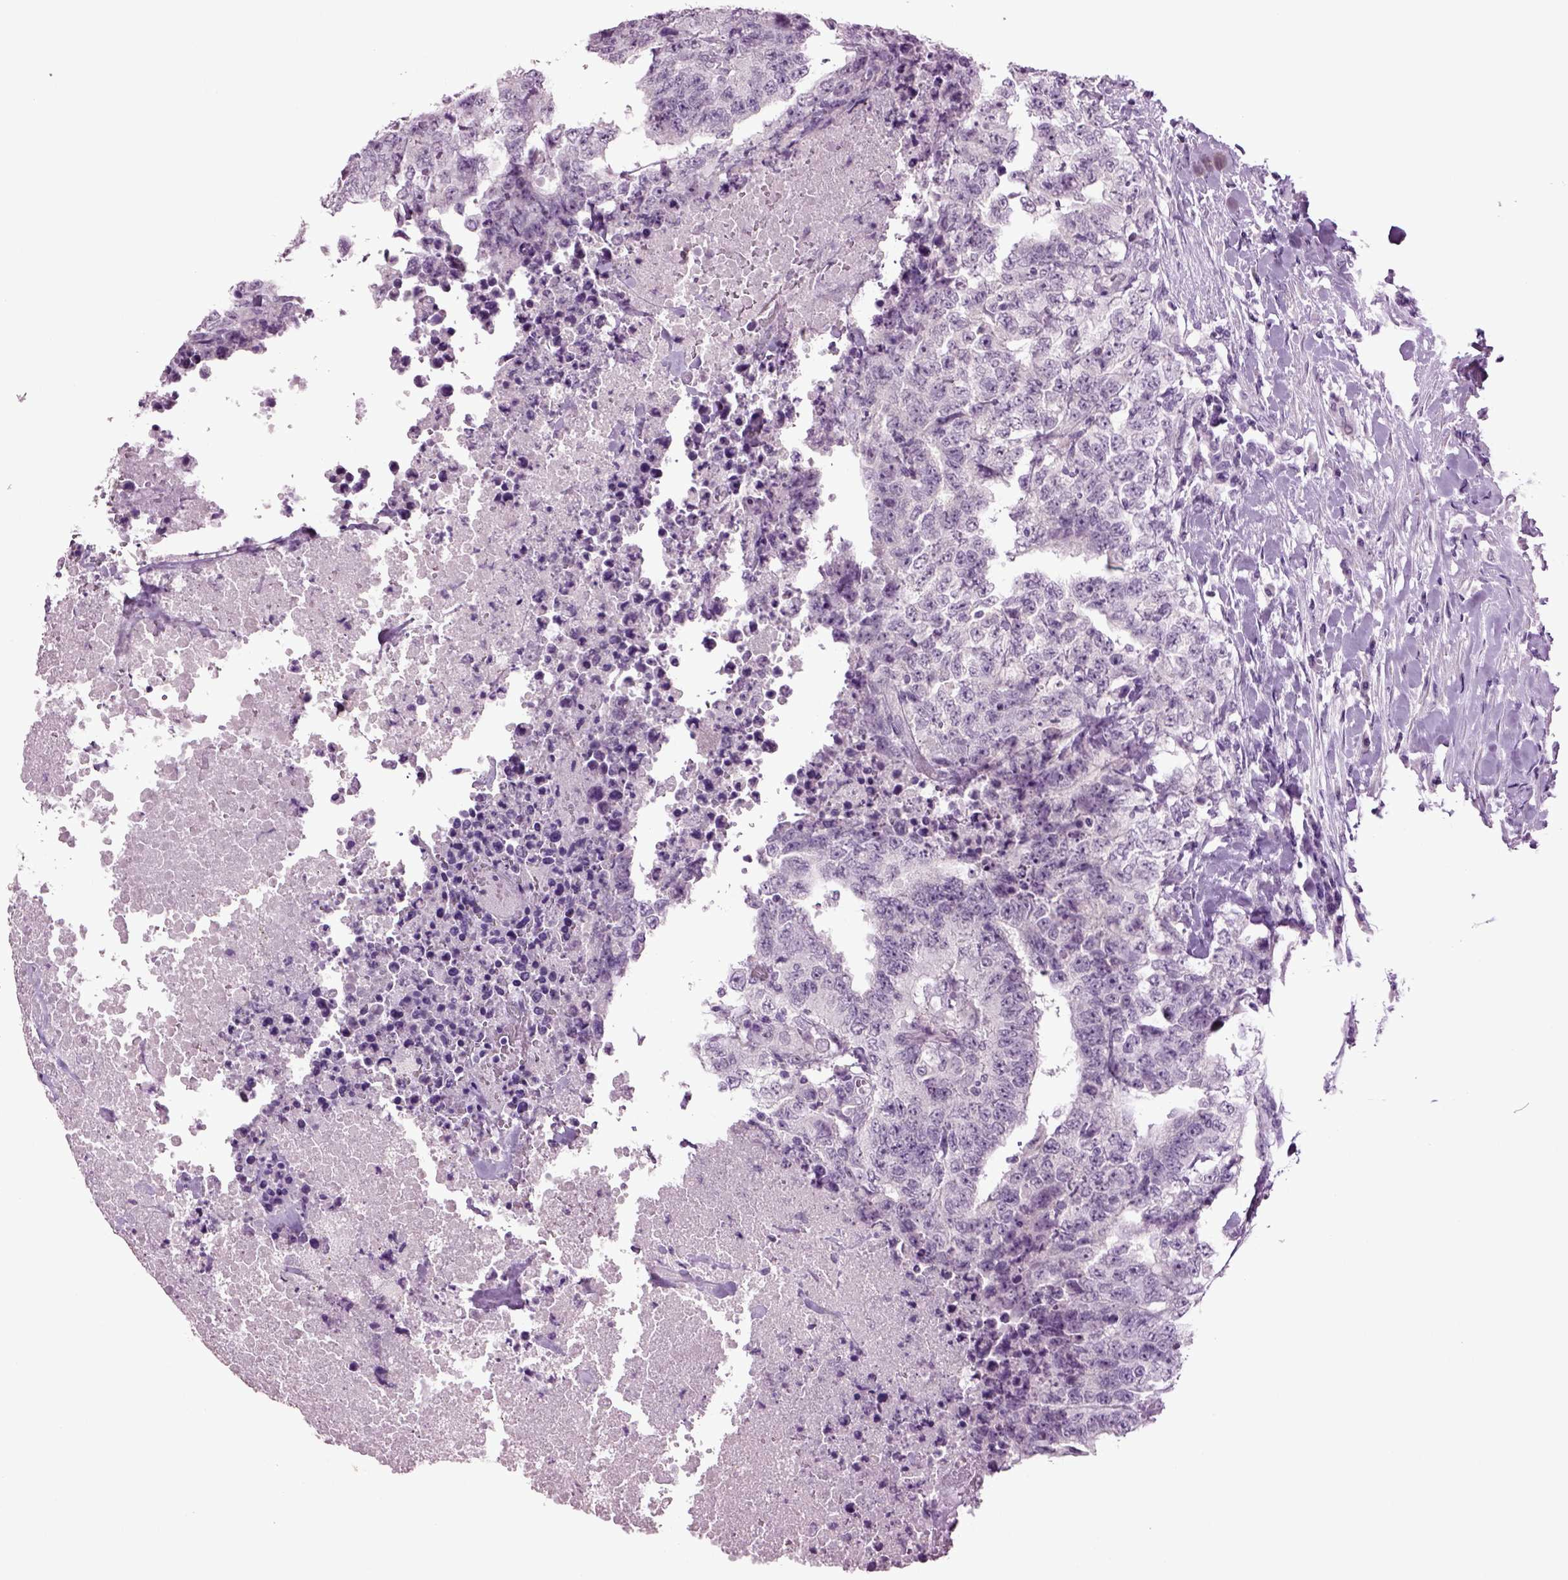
{"staining": {"intensity": "negative", "quantity": "none", "location": "none"}, "tissue": "testis cancer", "cell_type": "Tumor cells", "image_type": "cancer", "snomed": [{"axis": "morphology", "description": "Carcinoma, Embryonal, NOS"}, {"axis": "topography", "description": "Testis"}], "caption": "This is a image of IHC staining of testis cancer (embryonal carcinoma), which shows no staining in tumor cells.", "gene": "SLC17A6", "patient": {"sex": "male", "age": 24}}